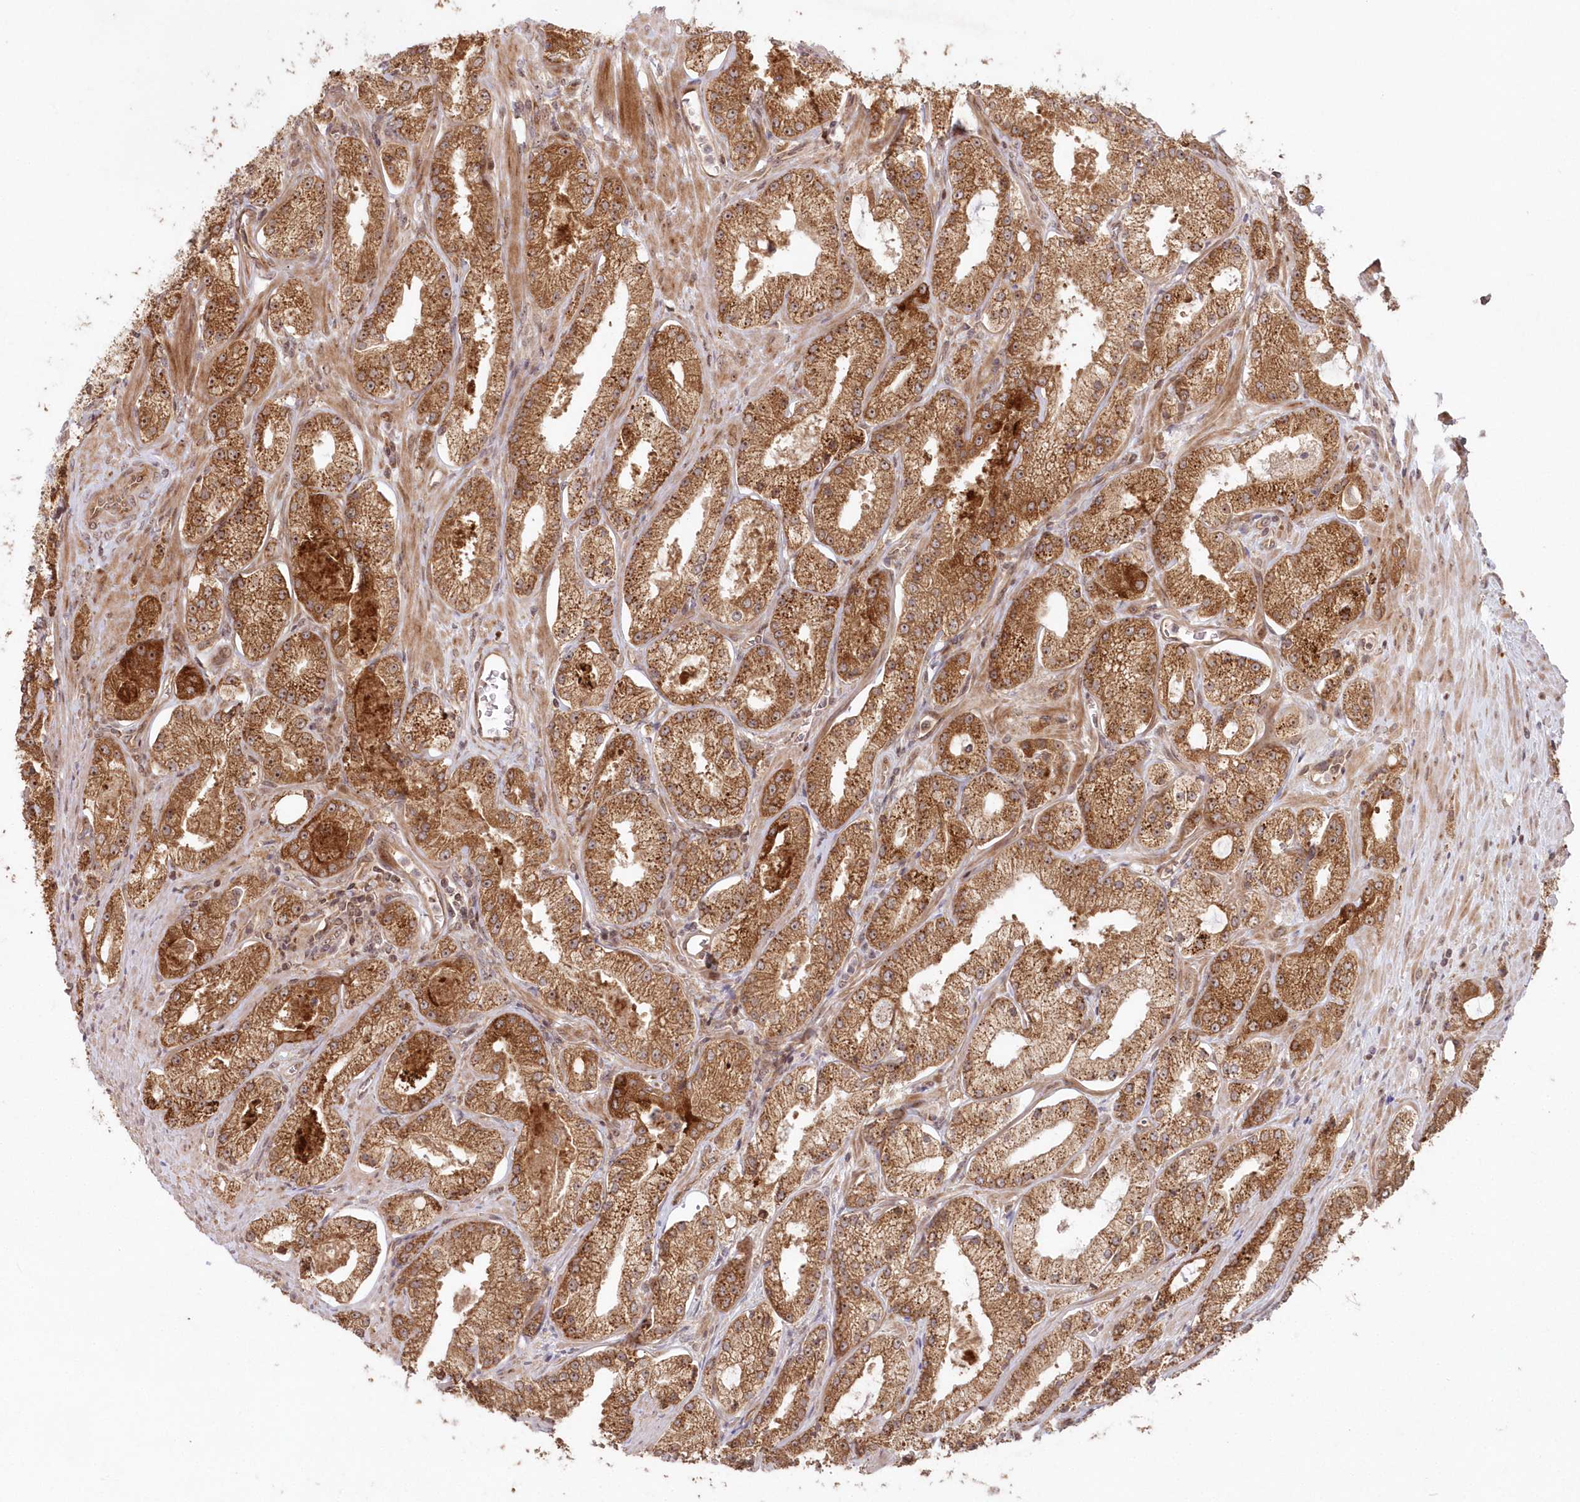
{"staining": {"intensity": "moderate", "quantity": ">75%", "location": "cytoplasmic/membranous"}, "tissue": "prostate cancer", "cell_type": "Tumor cells", "image_type": "cancer", "snomed": [{"axis": "morphology", "description": "Adenocarcinoma, Low grade"}, {"axis": "topography", "description": "Prostate"}], "caption": "Tumor cells reveal medium levels of moderate cytoplasmic/membranous positivity in approximately >75% of cells in prostate low-grade adenocarcinoma.", "gene": "SERINC1", "patient": {"sex": "male", "age": 69}}